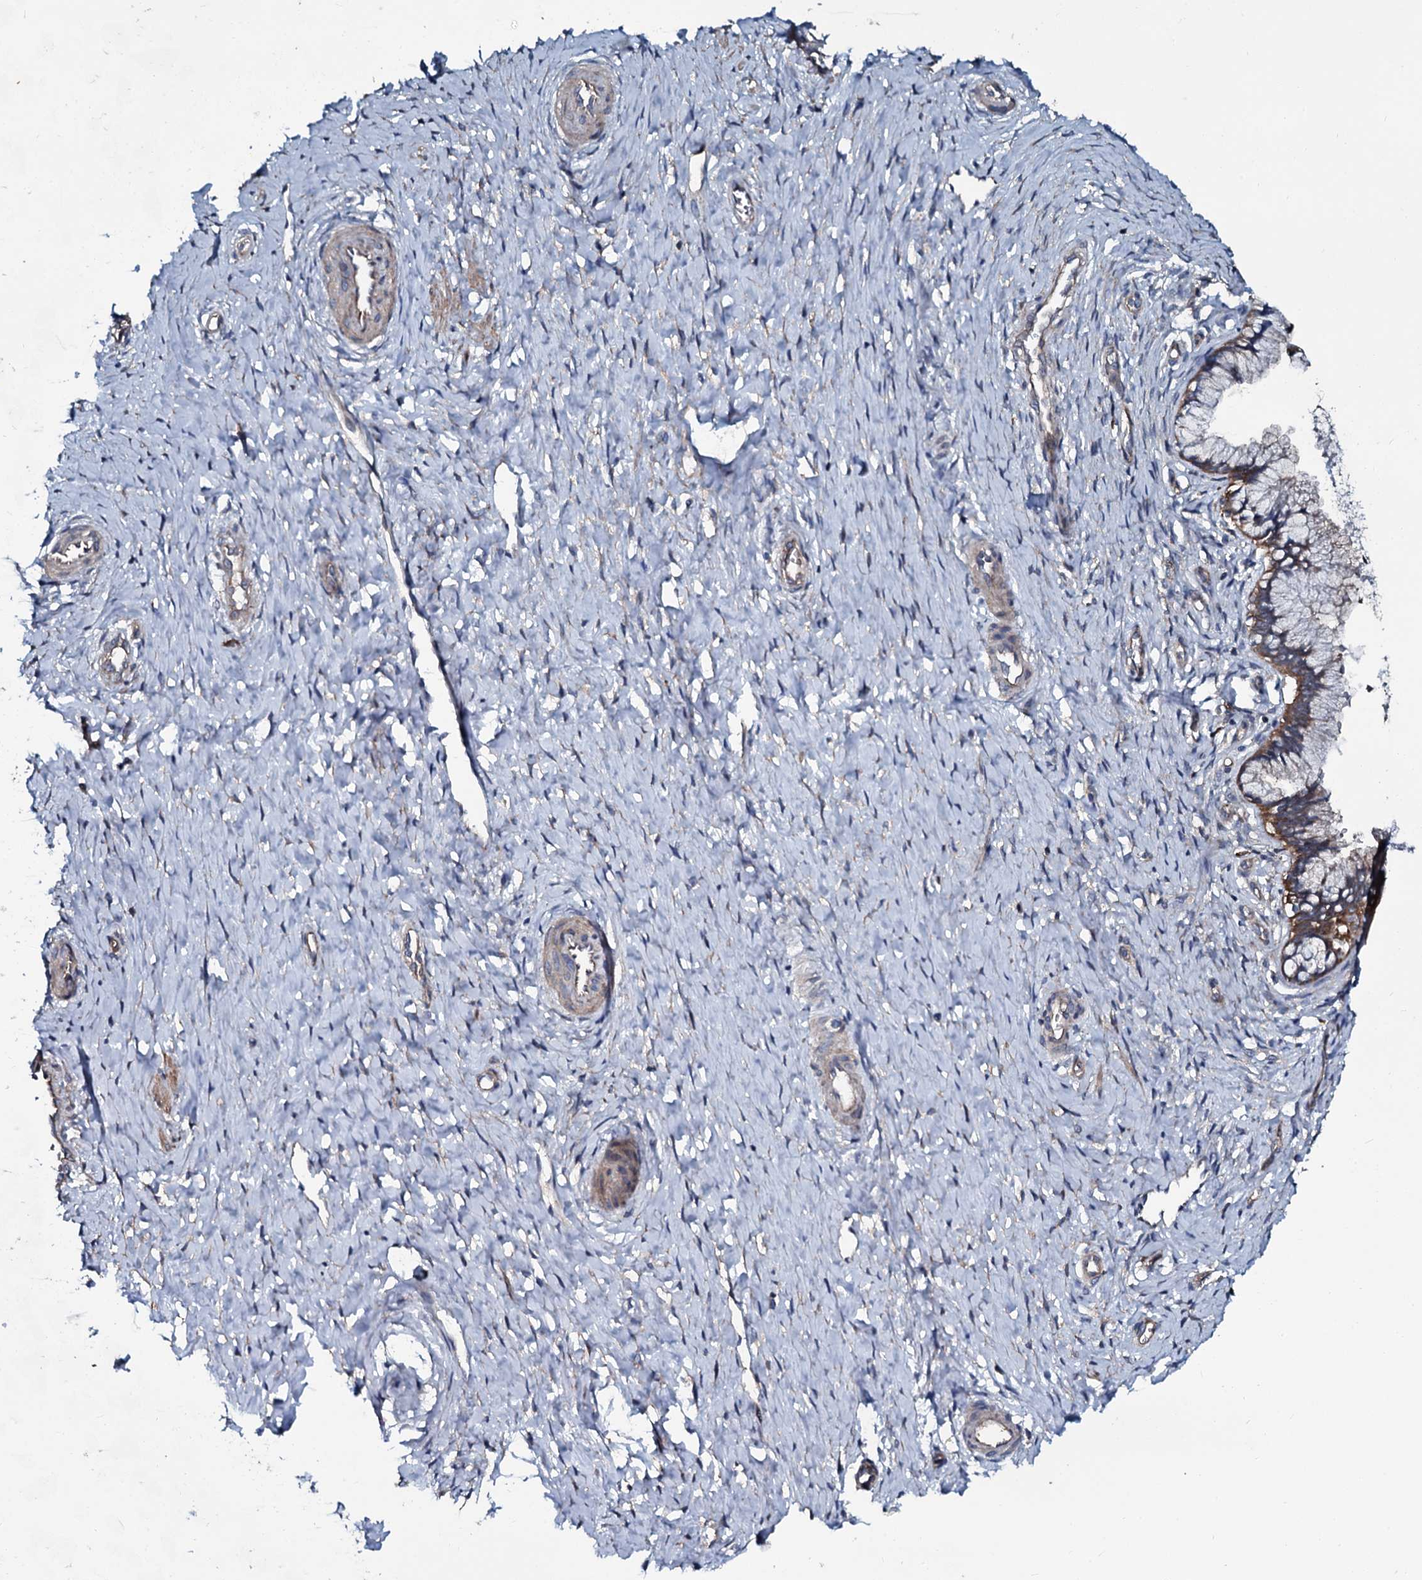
{"staining": {"intensity": "moderate", "quantity": ">75%", "location": "cytoplasmic/membranous"}, "tissue": "cervix", "cell_type": "Glandular cells", "image_type": "normal", "snomed": [{"axis": "morphology", "description": "Normal tissue, NOS"}, {"axis": "topography", "description": "Cervix"}], "caption": "The image reveals a brown stain indicating the presence of a protein in the cytoplasmic/membranous of glandular cells in cervix. Ihc stains the protein in brown and the nuclei are stained blue.", "gene": "USPL1", "patient": {"sex": "female", "age": 36}}